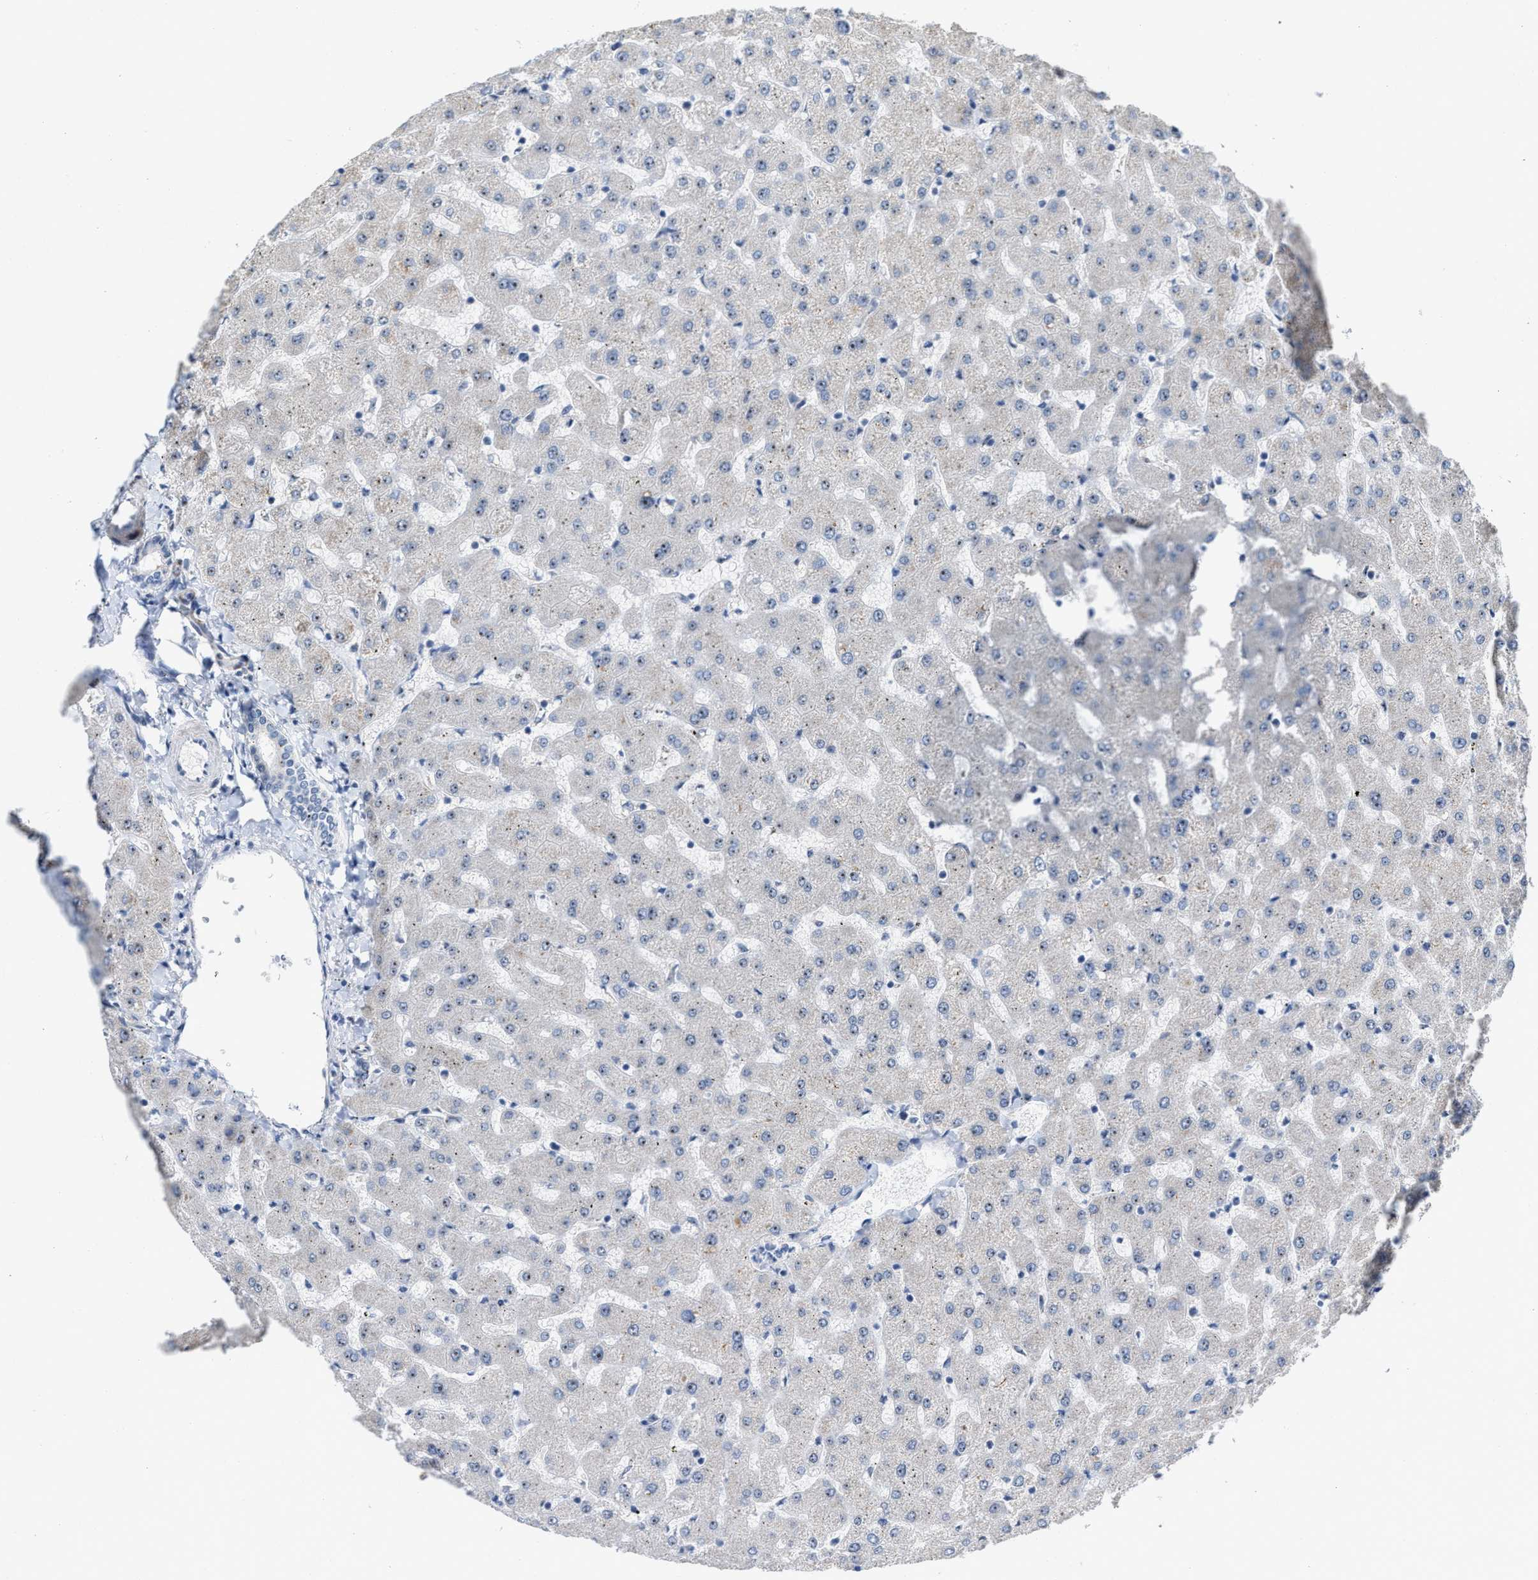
{"staining": {"intensity": "negative", "quantity": "none", "location": "none"}, "tissue": "liver", "cell_type": "Cholangiocytes", "image_type": "normal", "snomed": [{"axis": "morphology", "description": "Normal tissue, NOS"}, {"axis": "topography", "description": "Liver"}], "caption": "Cholangiocytes are negative for brown protein staining in normal liver. (DAB immunohistochemistry (IHC) with hematoxylin counter stain).", "gene": "ZNF783", "patient": {"sex": "female", "age": 63}}